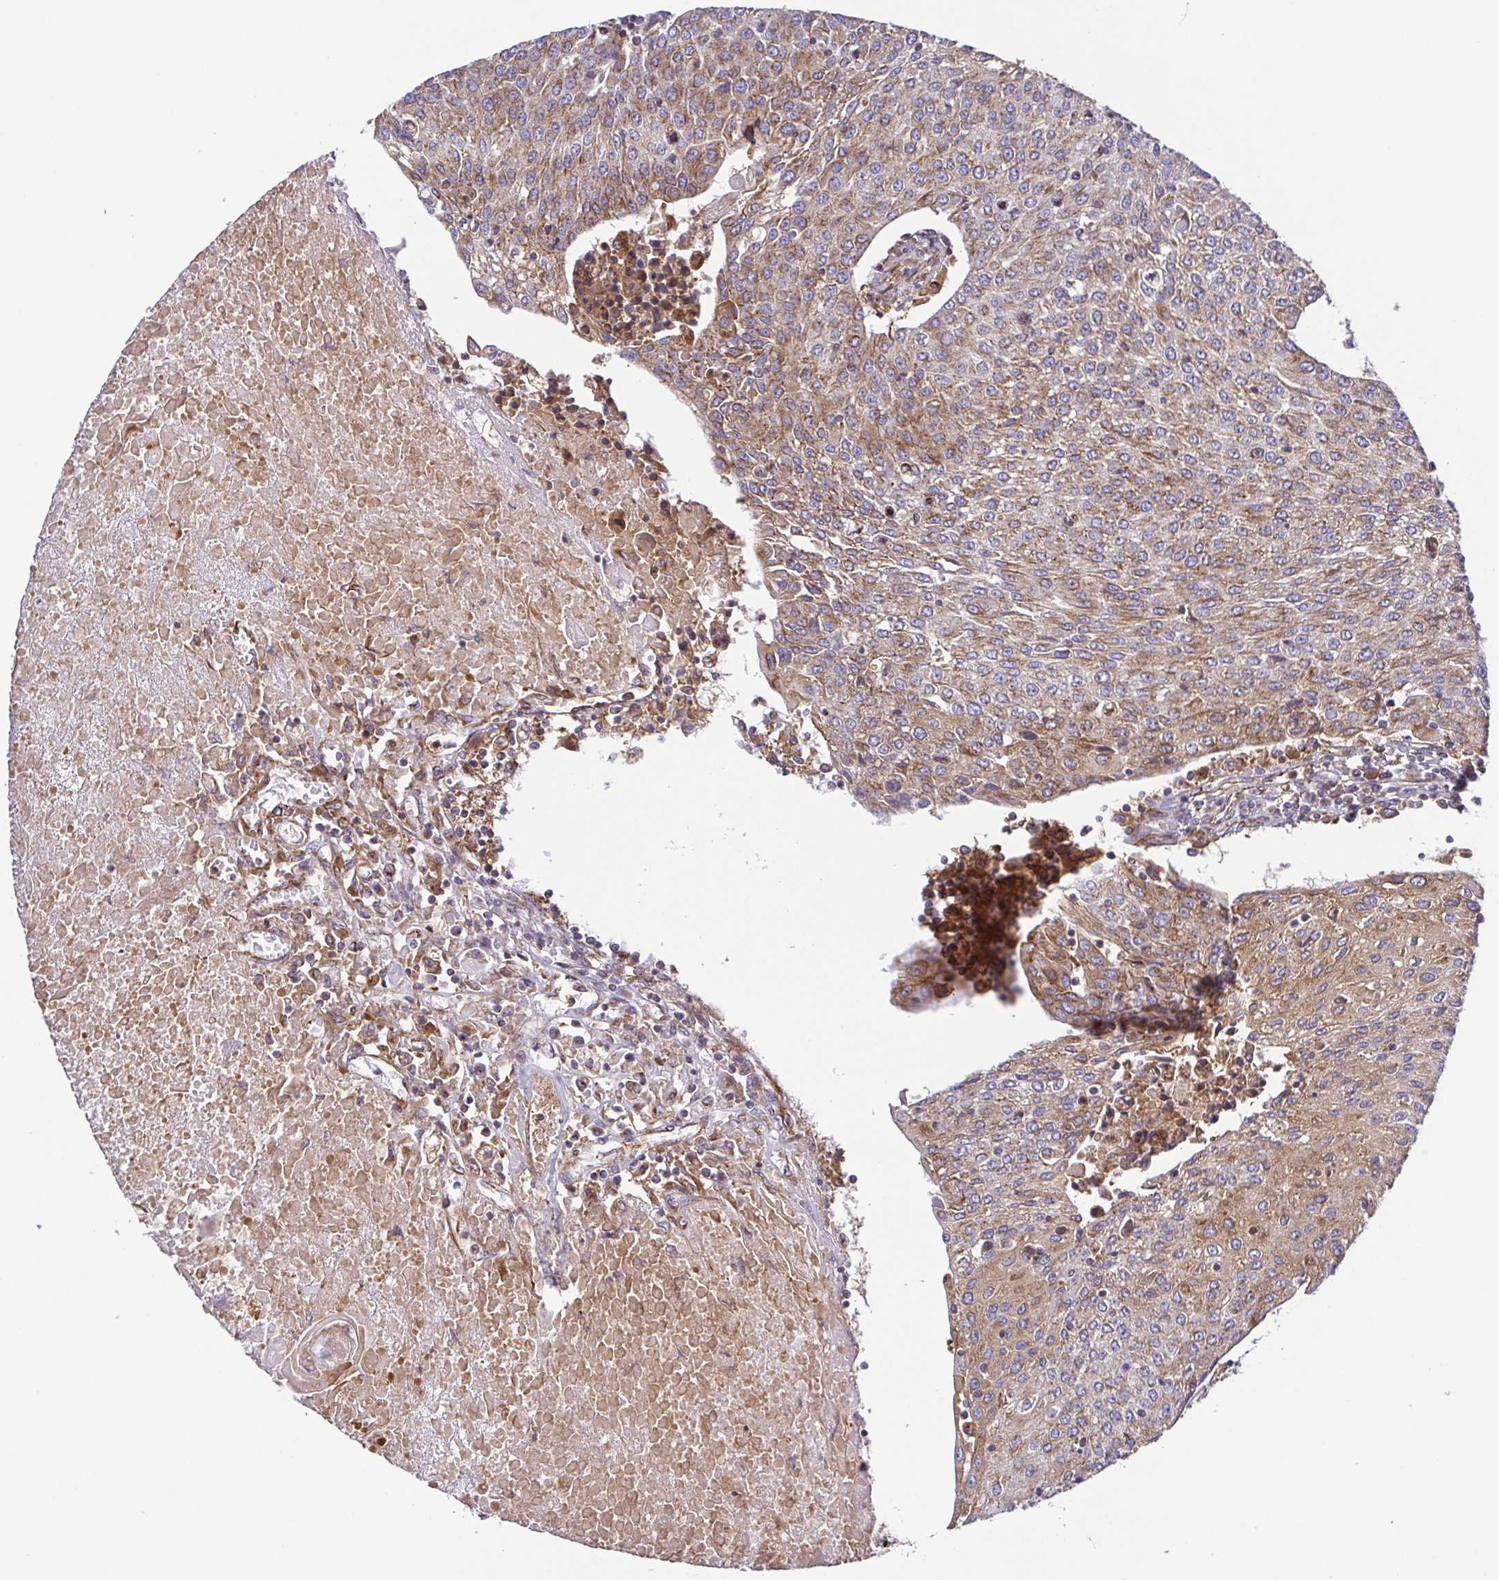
{"staining": {"intensity": "moderate", "quantity": "25%-75%", "location": "cytoplasmic/membranous"}, "tissue": "urothelial cancer", "cell_type": "Tumor cells", "image_type": "cancer", "snomed": [{"axis": "morphology", "description": "Urothelial carcinoma, High grade"}, {"axis": "topography", "description": "Urinary bladder"}], "caption": "A high-resolution micrograph shows immunohistochemistry staining of urothelial cancer, which reveals moderate cytoplasmic/membranous positivity in approximately 25%-75% of tumor cells.", "gene": "KIF5B", "patient": {"sex": "female", "age": 85}}